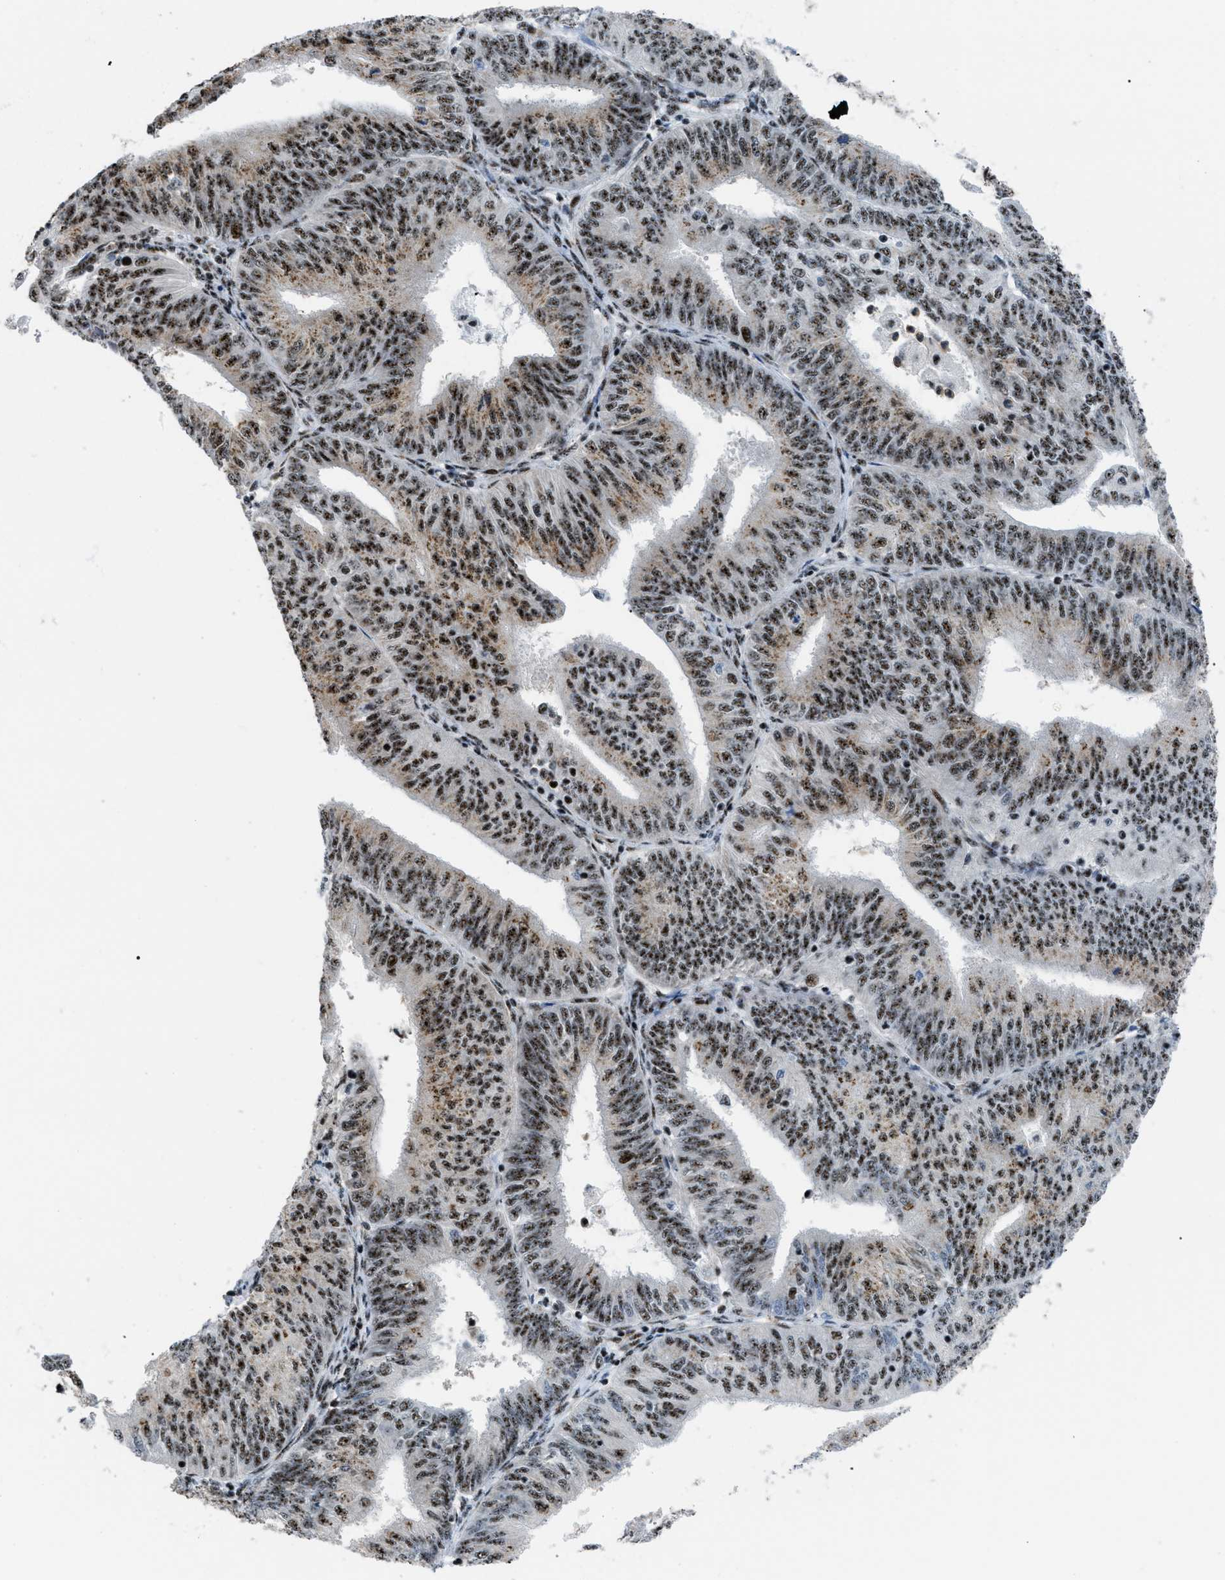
{"staining": {"intensity": "strong", "quantity": ">75%", "location": "cytoplasmic/membranous,nuclear"}, "tissue": "endometrial cancer", "cell_type": "Tumor cells", "image_type": "cancer", "snomed": [{"axis": "morphology", "description": "Adenocarcinoma, NOS"}, {"axis": "topography", "description": "Endometrium"}], "caption": "Protein expression analysis of endometrial cancer displays strong cytoplasmic/membranous and nuclear staining in approximately >75% of tumor cells.", "gene": "CDR2", "patient": {"sex": "female", "age": 58}}